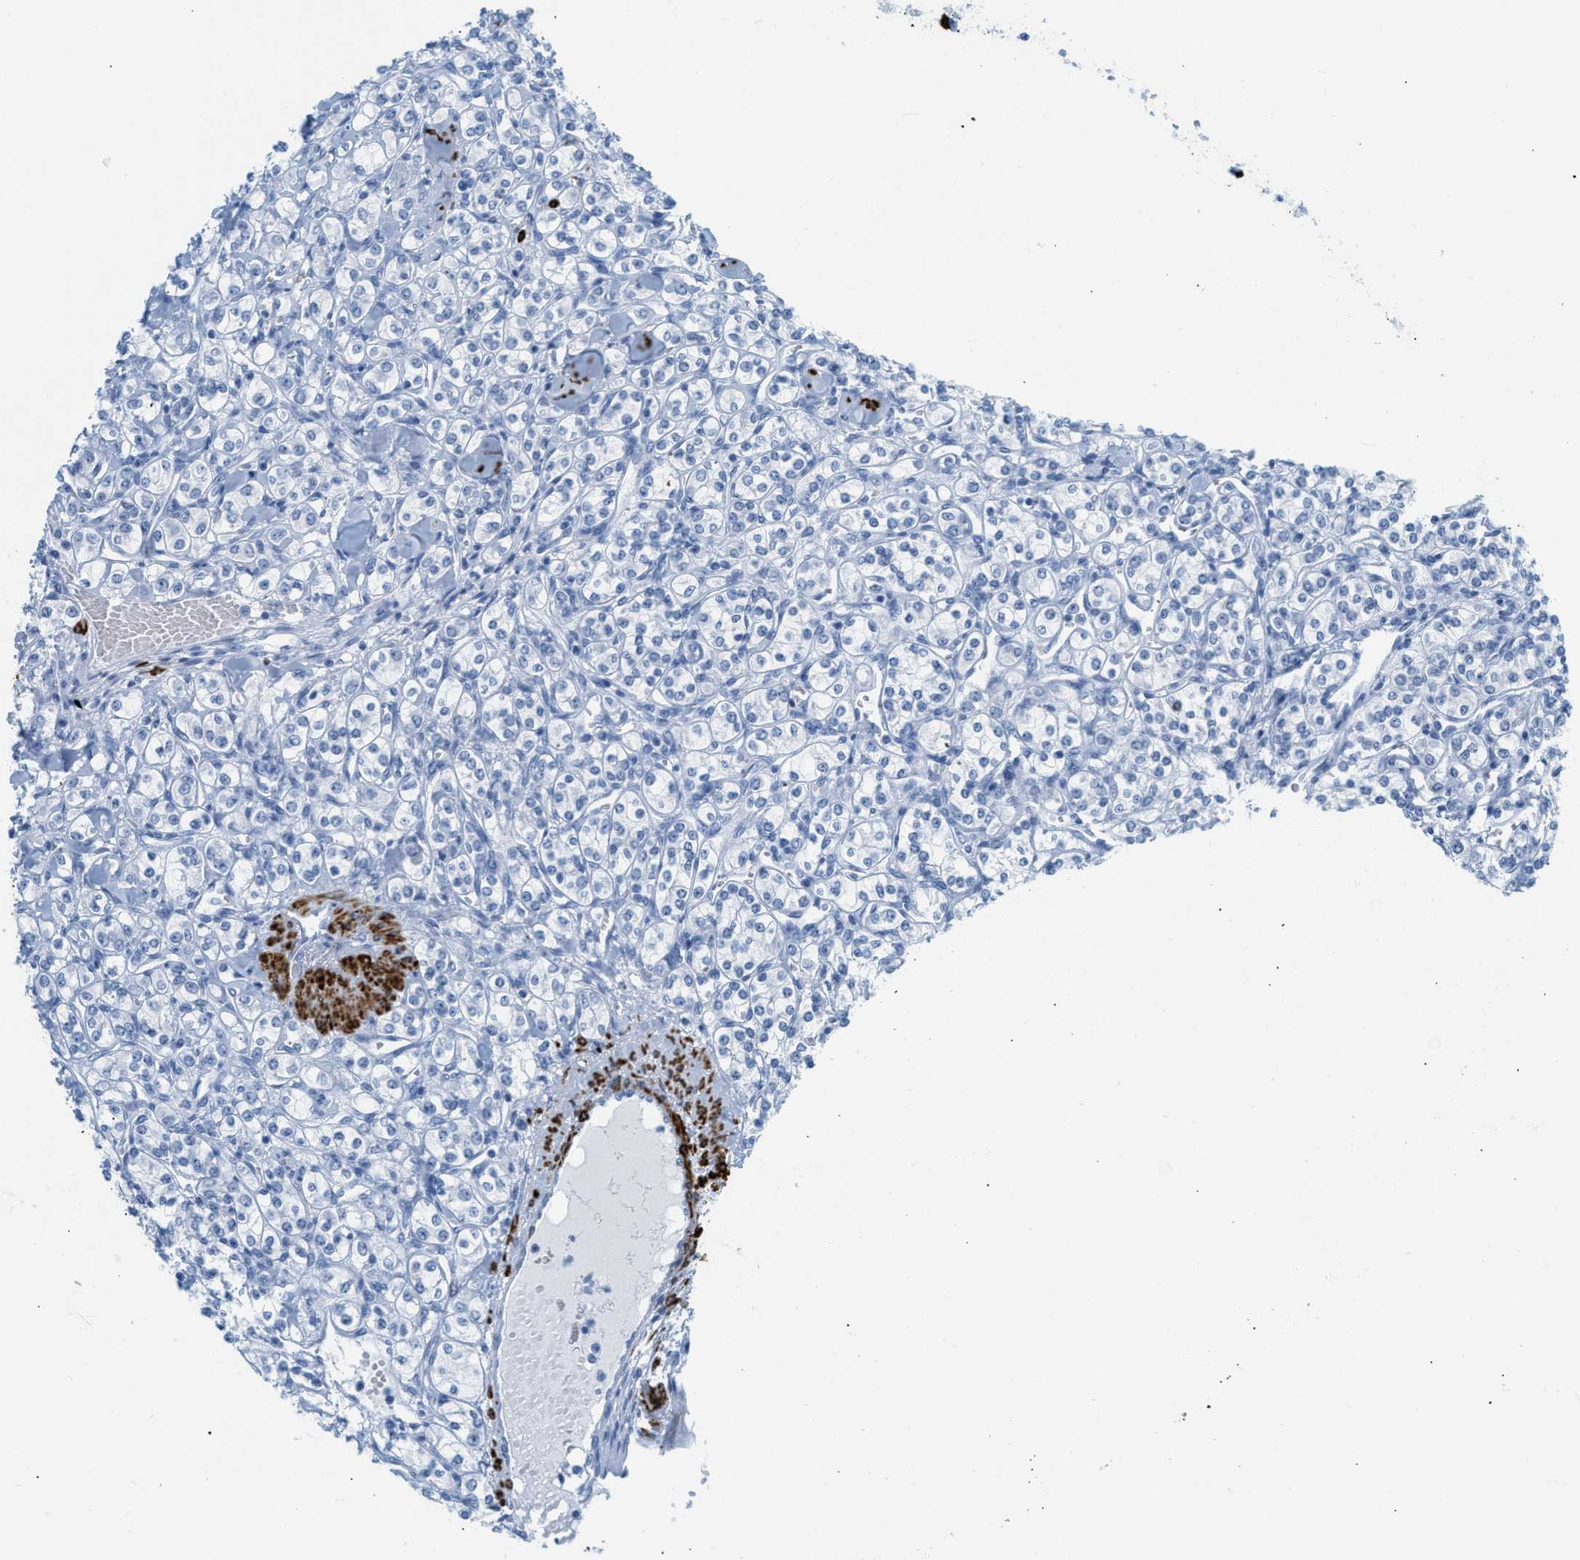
{"staining": {"intensity": "negative", "quantity": "none", "location": "none"}, "tissue": "renal cancer", "cell_type": "Tumor cells", "image_type": "cancer", "snomed": [{"axis": "morphology", "description": "Adenocarcinoma, NOS"}, {"axis": "topography", "description": "Kidney"}], "caption": "High magnification brightfield microscopy of renal adenocarcinoma stained with DAB (brown) and counterstained with hematoxylin (blue): tumor cells show no significant positivity.", "gene": "DES", "patient": {"sex": "male", "age": 77}}